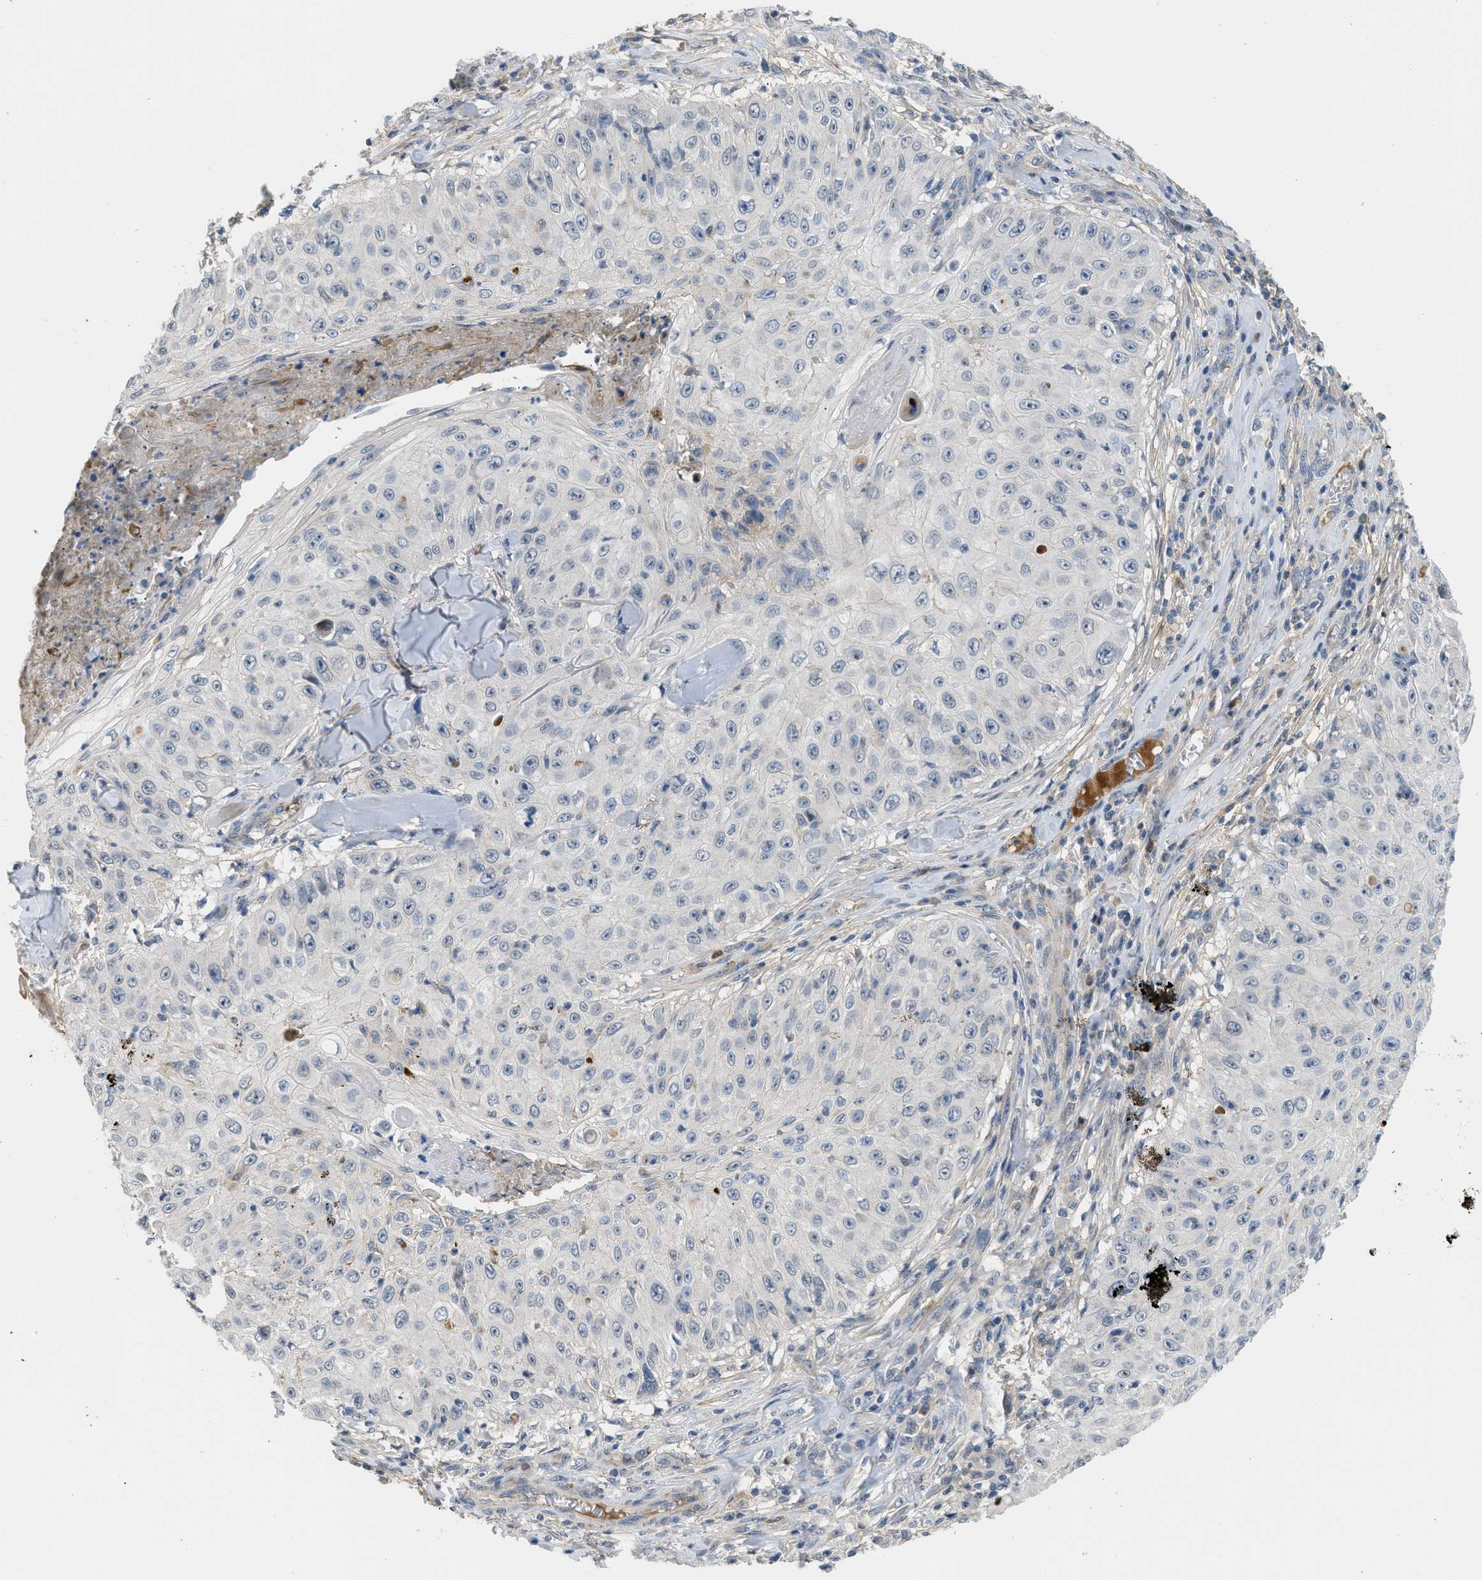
{"staining": {"intensity": "negative", "quantity": "none", "location": "none"}, "tissue": "skin cancer", "cell_type": "Tumor cells", "image_type": "cancer", "snomed": [{"axis": "morphology", "description": "Squamous cell carcinoma, NOS"}, {"axis": "topography", "description": "Skin"}], "caption": "Micrograph shows no protein expression in tumor cells of squamous cell carcinoma (skin) tissue. (Immunohistochemistry, brightfield microscopy, high magnification).", "gene": "RHBDF2", "patient": {"sex": "male", "age": 86}}